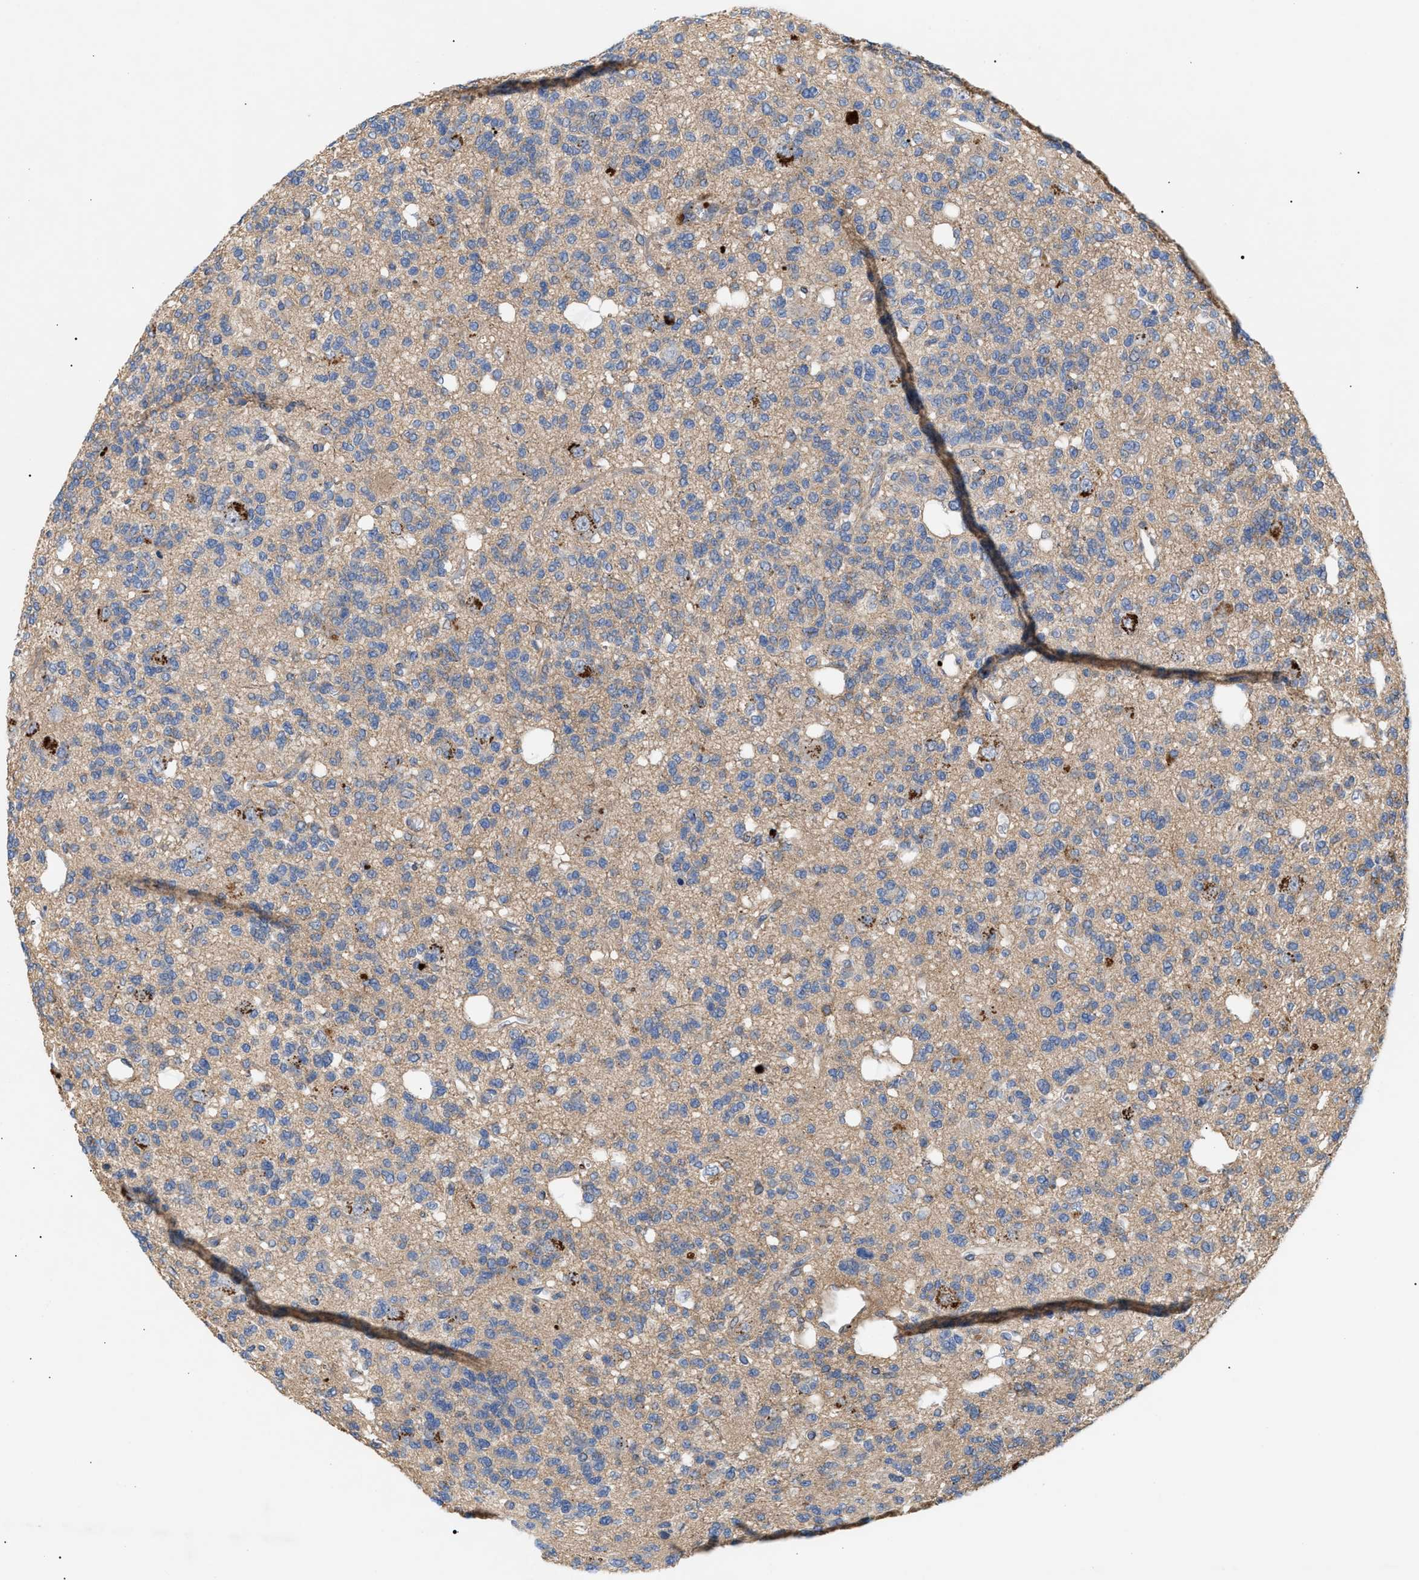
{"staining": {"intensity": "weak", "quantity": "<25%", "location": "cytoplasmic/membranous"}, "tissue": "glioma", "cell_type": "Tumor cells", "image_type": "cancer", "snomed": [{"axis": "morphology", "description": "Glioma, malignant, Low grade"}, {"axis": "topography", "description": "Brain"}], "caption": "Immunohistochemistry (IHC) histopathology image of human low-grade glioma (malignant) stained for a protein (brown), which demonstrates no staining in tumor cells.", "gene": "MBTD1", "patient": {"sex": "male", "age": 38}}